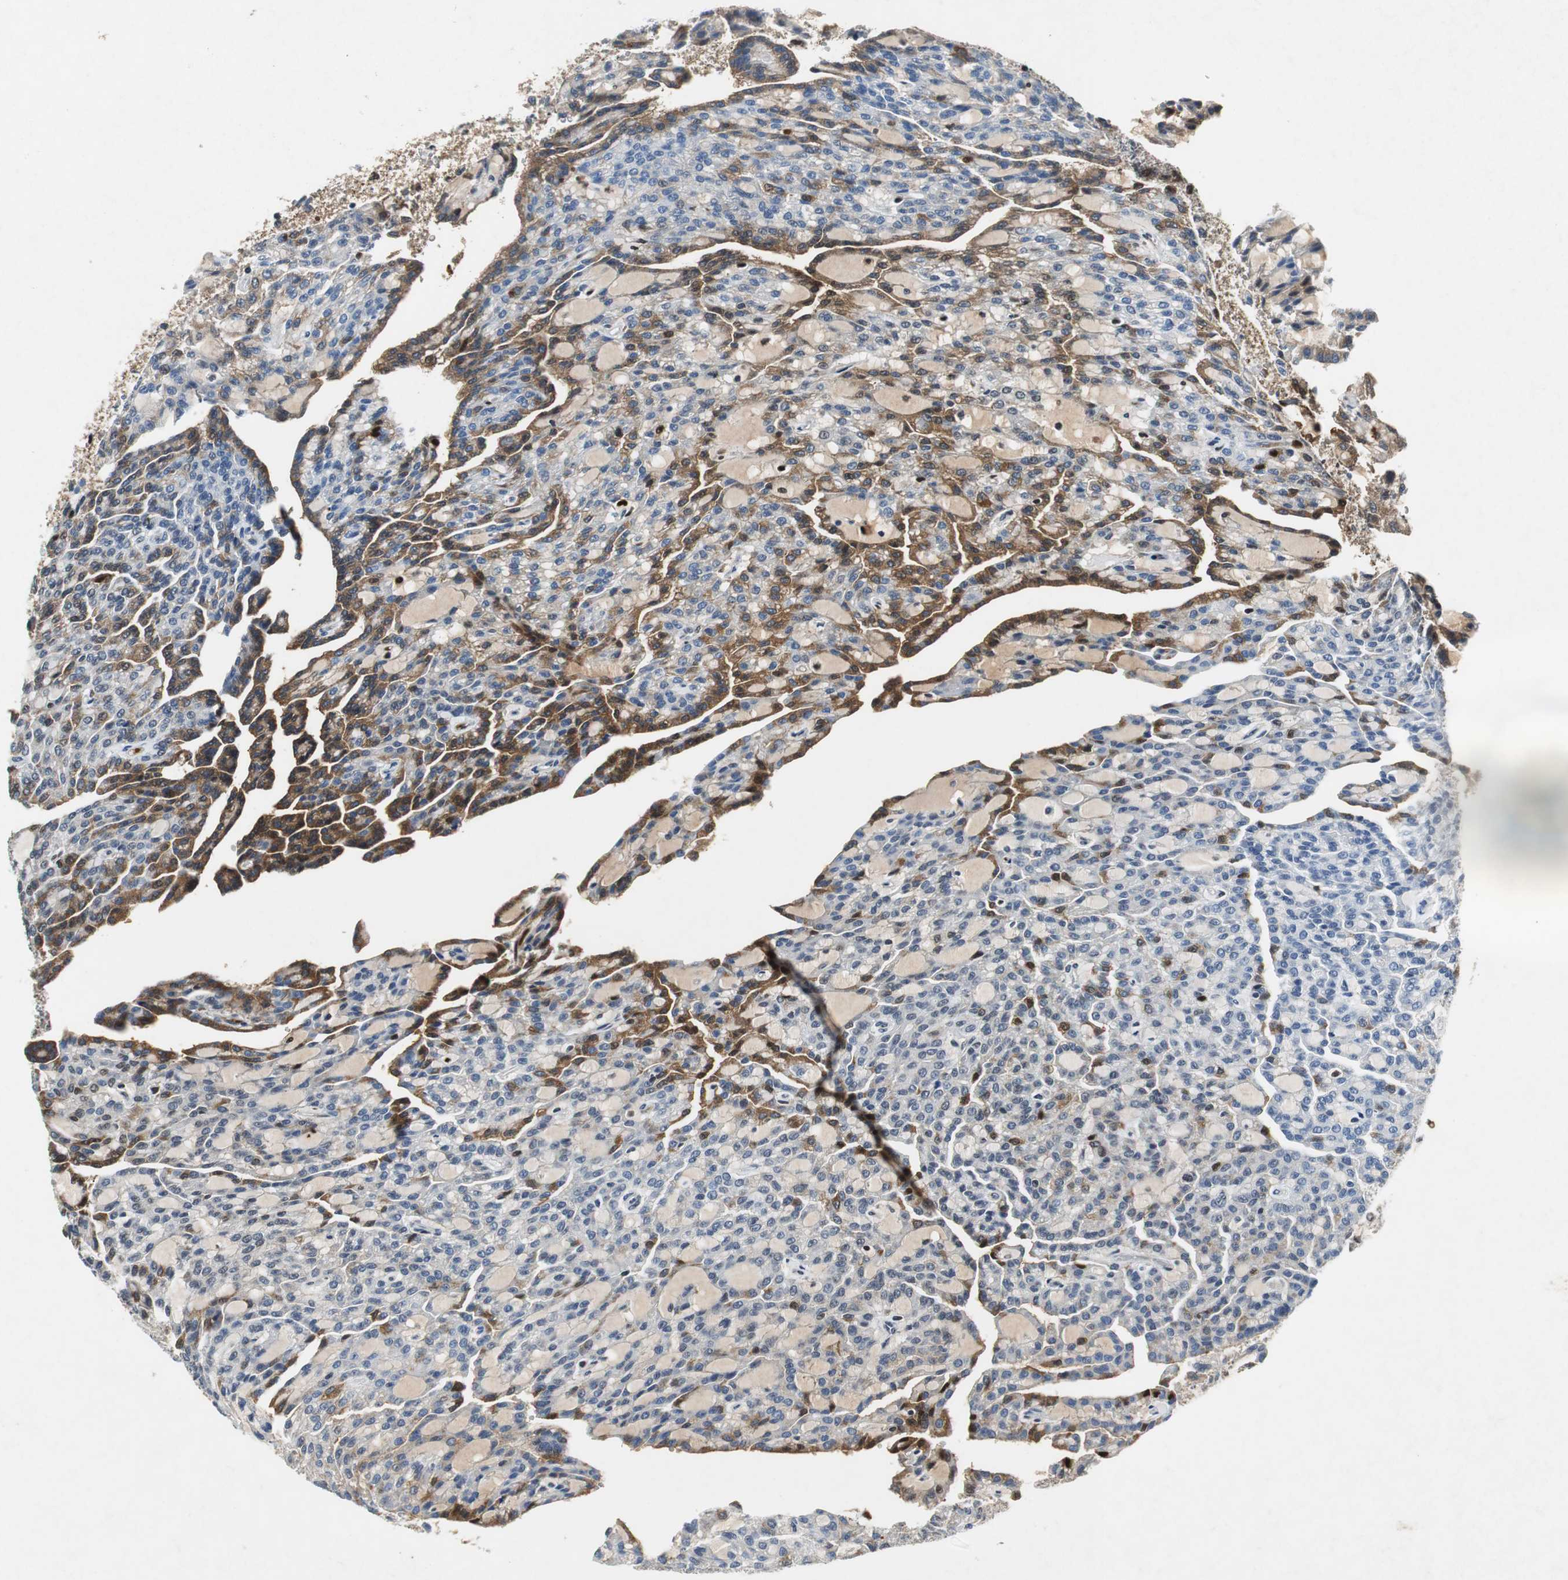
{"staining": {"intensity": "moderate", "quantity": "25%-75%", "location": "cytoplasmic/membranous,nuclear"}, "tissue": "renal cancer", "cell_type": "Tumor cells", "image_type": "cancer", "snomed": [{"axis": "morphology", "description": "Adenocarcinoma, NOS"}, {"axis": "topography", "description": "Kidney"}], "caption": "Immunohistochemical staining of human renal adenocarcinoma demonstrates medium levels of moderate cytoplasmic/membranous and nuclear positivity in approximately 25%-75% of tumor cells.", "gene": "ORM1", "patient": {"sex": "male", "age": 63}}